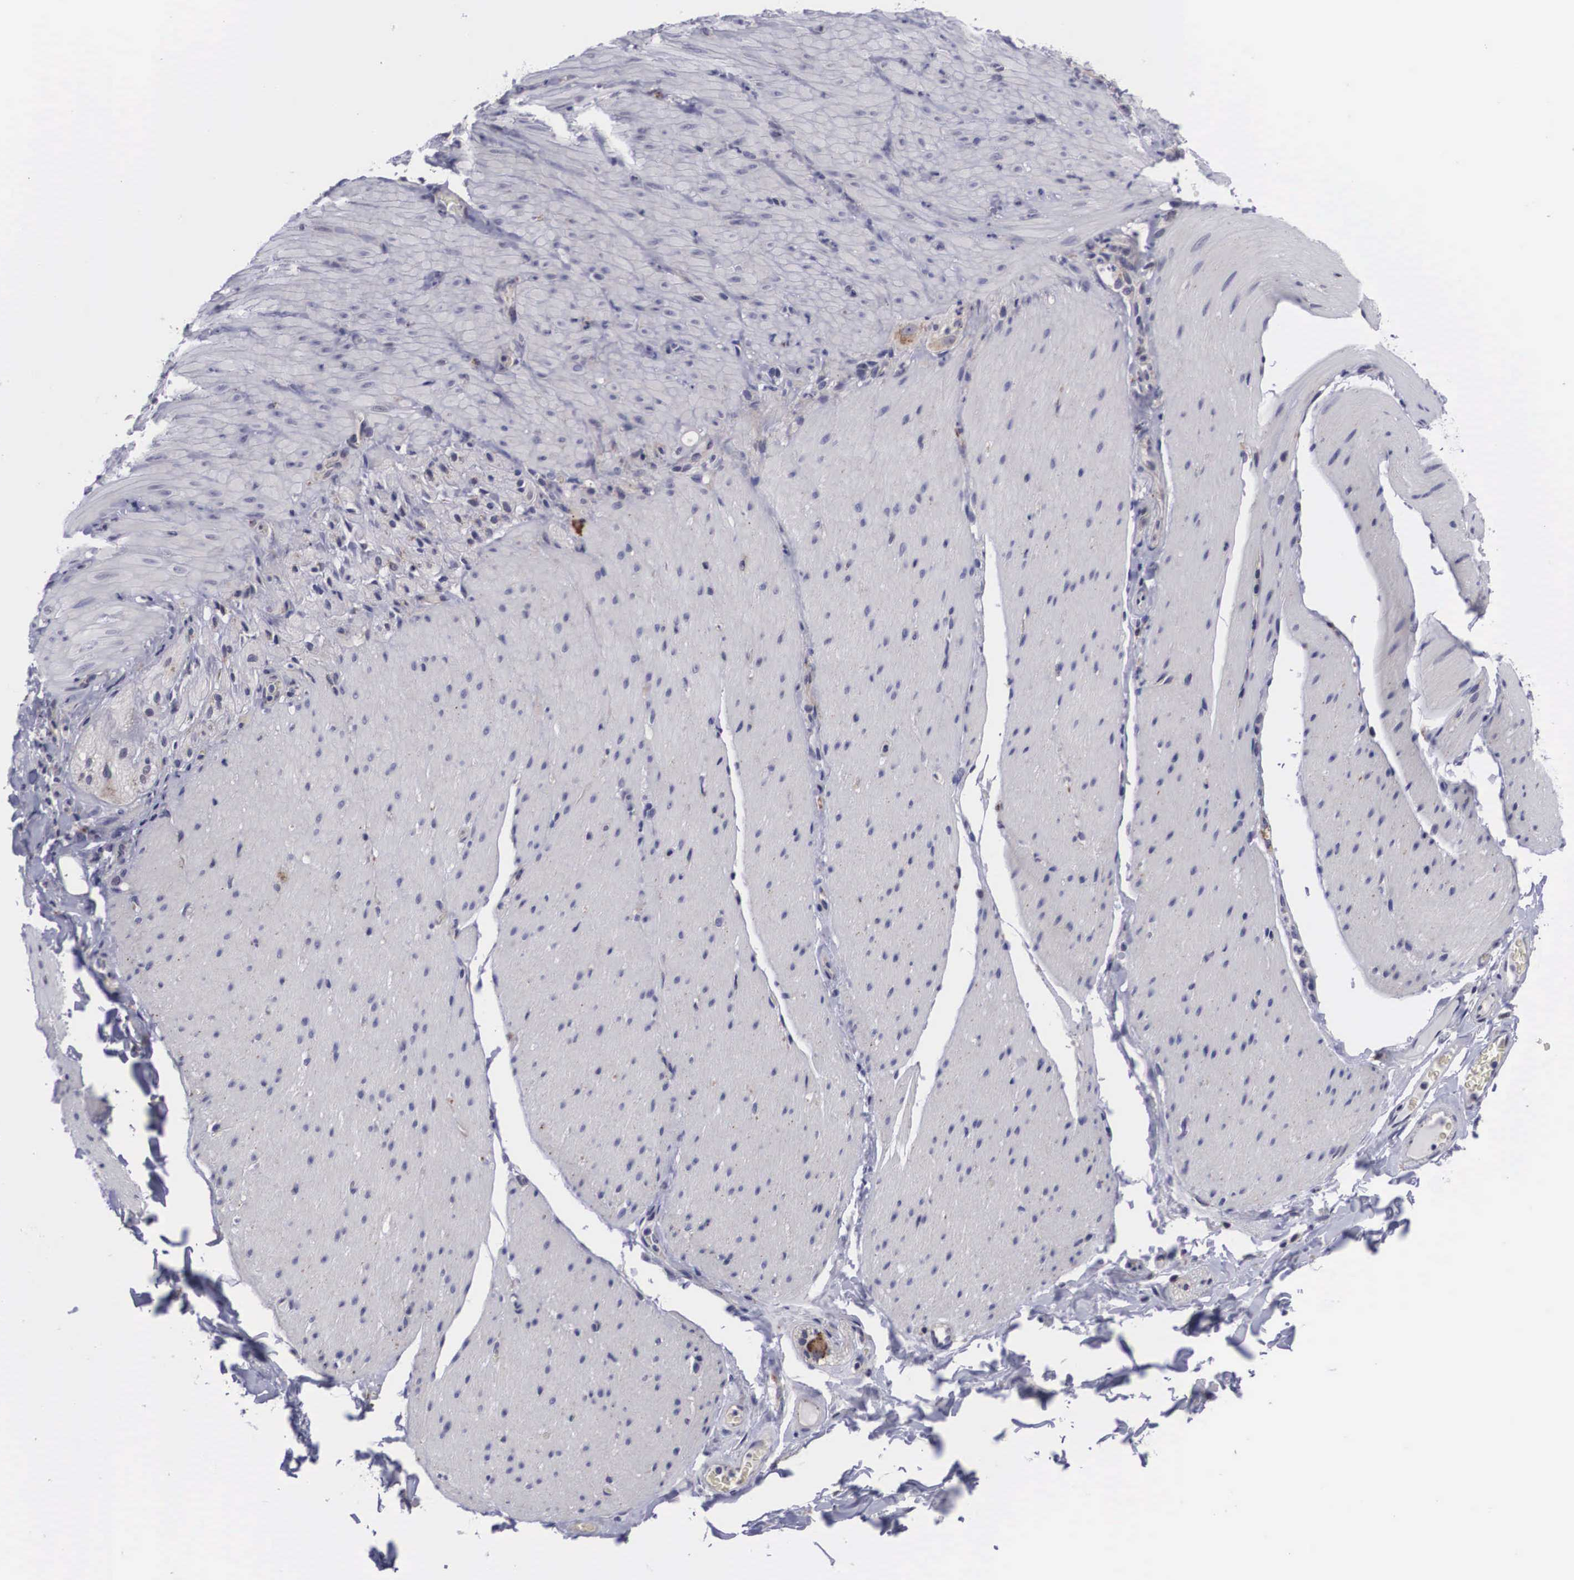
{"staining": {"intensity": "negative", "quantity": "none", "location": "none"}, "tissue": "smooth muscle", "cell_type": "Smooth muscle cells", "image_type": "normal", "snomed": [{"axis": "morphology", "description": "Normal tissue, NOS"}, {"axis": "topography", "description": "Duodenum"}], "caption": "Smooth muscle cells show no significant protein positivity in unremarkable smooth muscle. (Brightfield microscopy of DAB (3,3'-diaminobenzidine) immunohistochemistry at high magnification).", "gene": "CRELD2", "patient": {"sex": "male", "age": 63}}